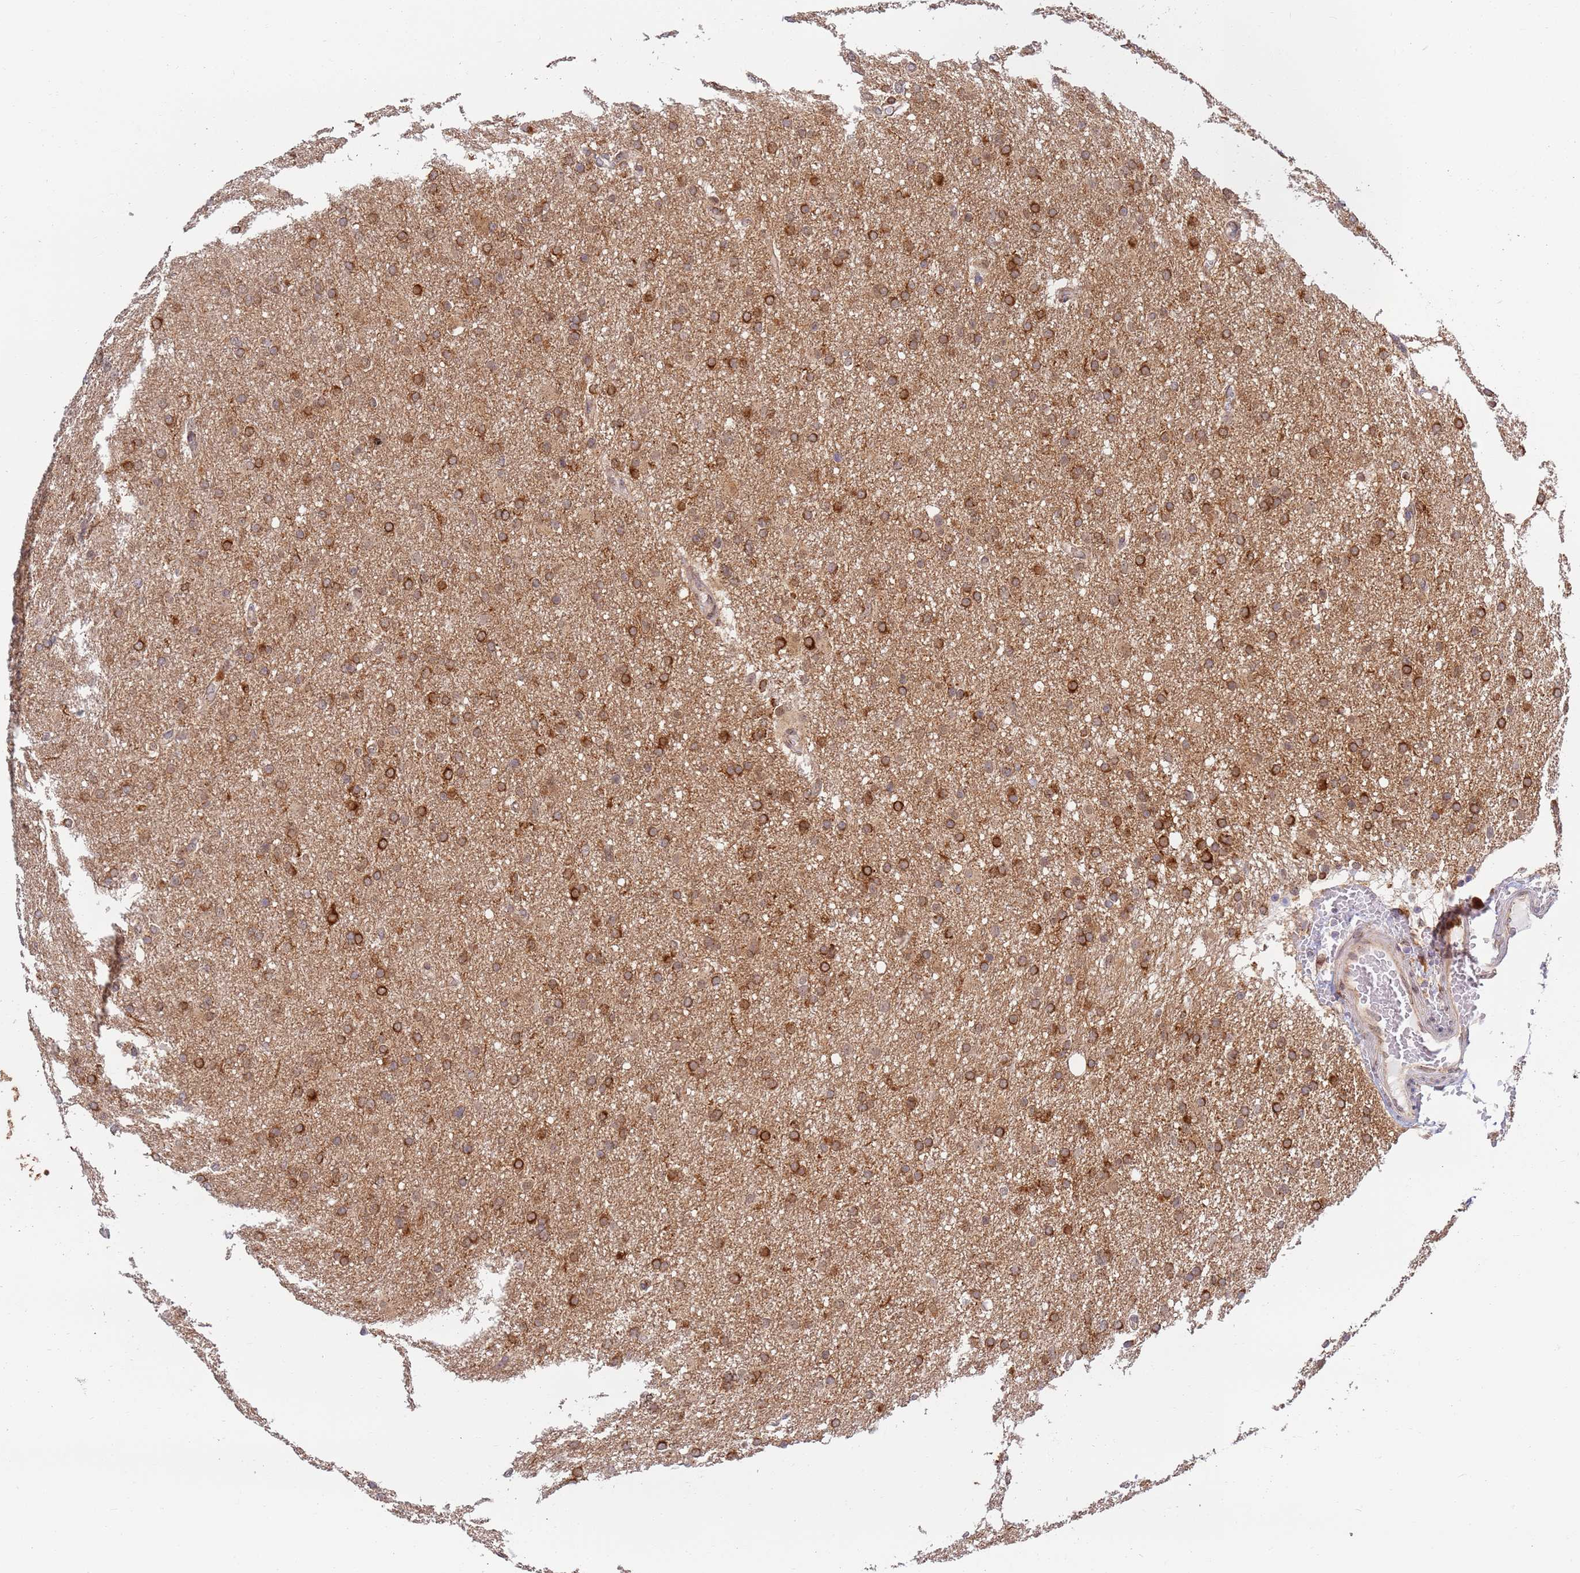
{"staining": {"intensity": "strong", "quantity": ">75%", "location": "cytoplasmic/membranous"}, "tissue": "glioma", "cell_type": "Tumor cells", "image_type": "cancer", "snomed": [{"axis": "morphology", "description": "Glioma, malignant, High grade"}, {"axis": "topography", "description": "Cerebral cortex"}], "caption": "There is high levels of strong cytoplasmic/membranous staining in tumor cells of glioma, as demonstrated by immunohistochemical staining (brown color).", "gene": "CEP170", "patient": {"sex": "female", "age": 36}}